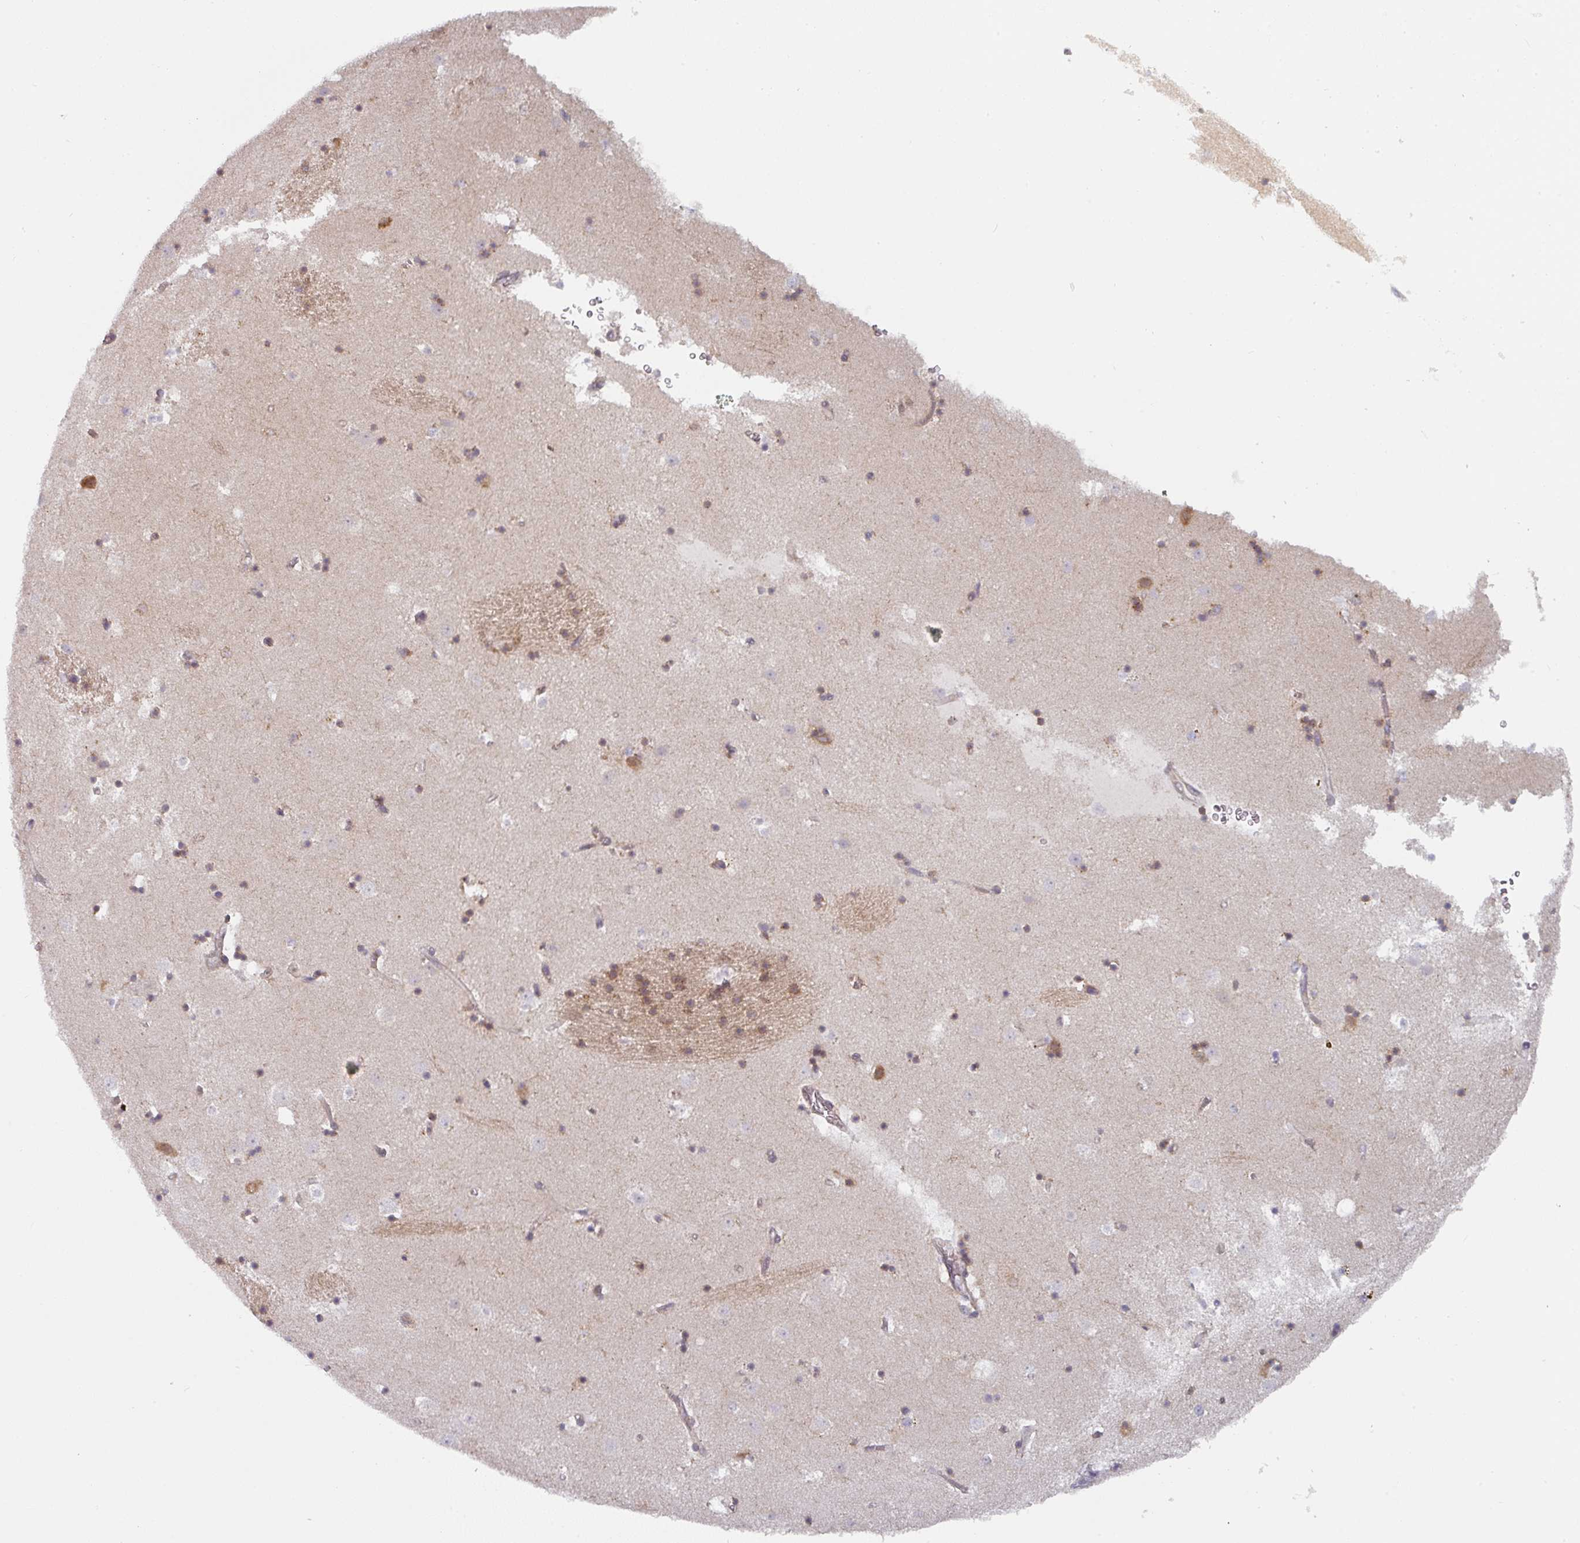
{"staining": {"intensity": "moderate", "quantity": "<25%", "location": "cytoplasmic/membranous"}, "tissue": "caudate", "cell_type": "Glial cells", "image_type": "normal", "snomed": [{"axis": "morphology", "description": "Normal tissue, NOS"}, {"axis": "topography", "description": "Lateral ventricle wall"}], "caption": "The histopathology image exhibits a brown stain indicating the presence of a protein in the cytoplasmic/membranous of glial cells in caudate. The protein is shown in brown color, while the nuclei are stained blue.", "gene": "TAPT1", "patient": {"sex": "male", "age": 58}}